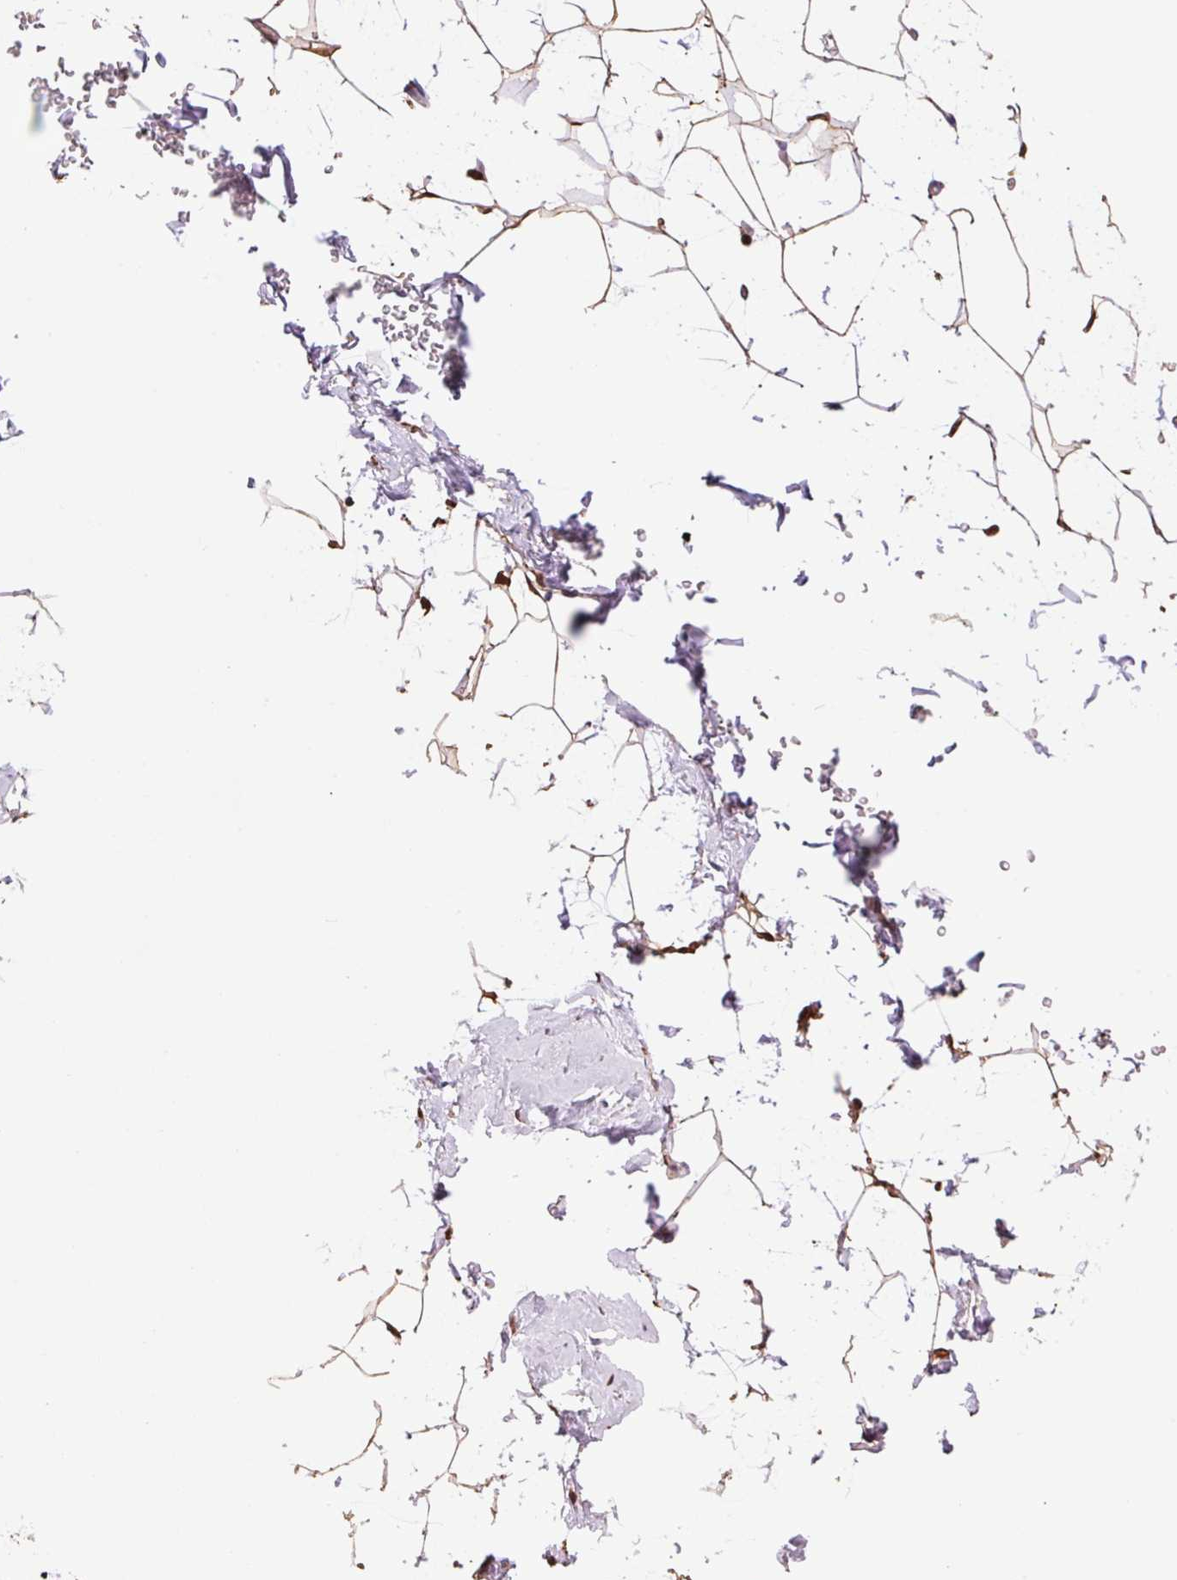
{"staining": {"intensity": "moderate", "quantity": ">75%", "location": "cytoplasmic/membranous"}, "tissue": "breast", "cell_type": "Adipocytes", "image_type": "normal", "snomed": [{"axis": "morphology", "description": "Normal tissue, NOS"}, {"axis": "topography", "description": "Breast"}], "caption": "Protein staining reveals moderate cytoplasmic/membranous positivity in approximately >75% of adipocytes in benign breast. (DAB (3,3'-diaminobenzidine) = brown stain, brightfield microscopy at high magnification).", "gene": "SGF29", "patient": {"sex": "female", "age": 32}}